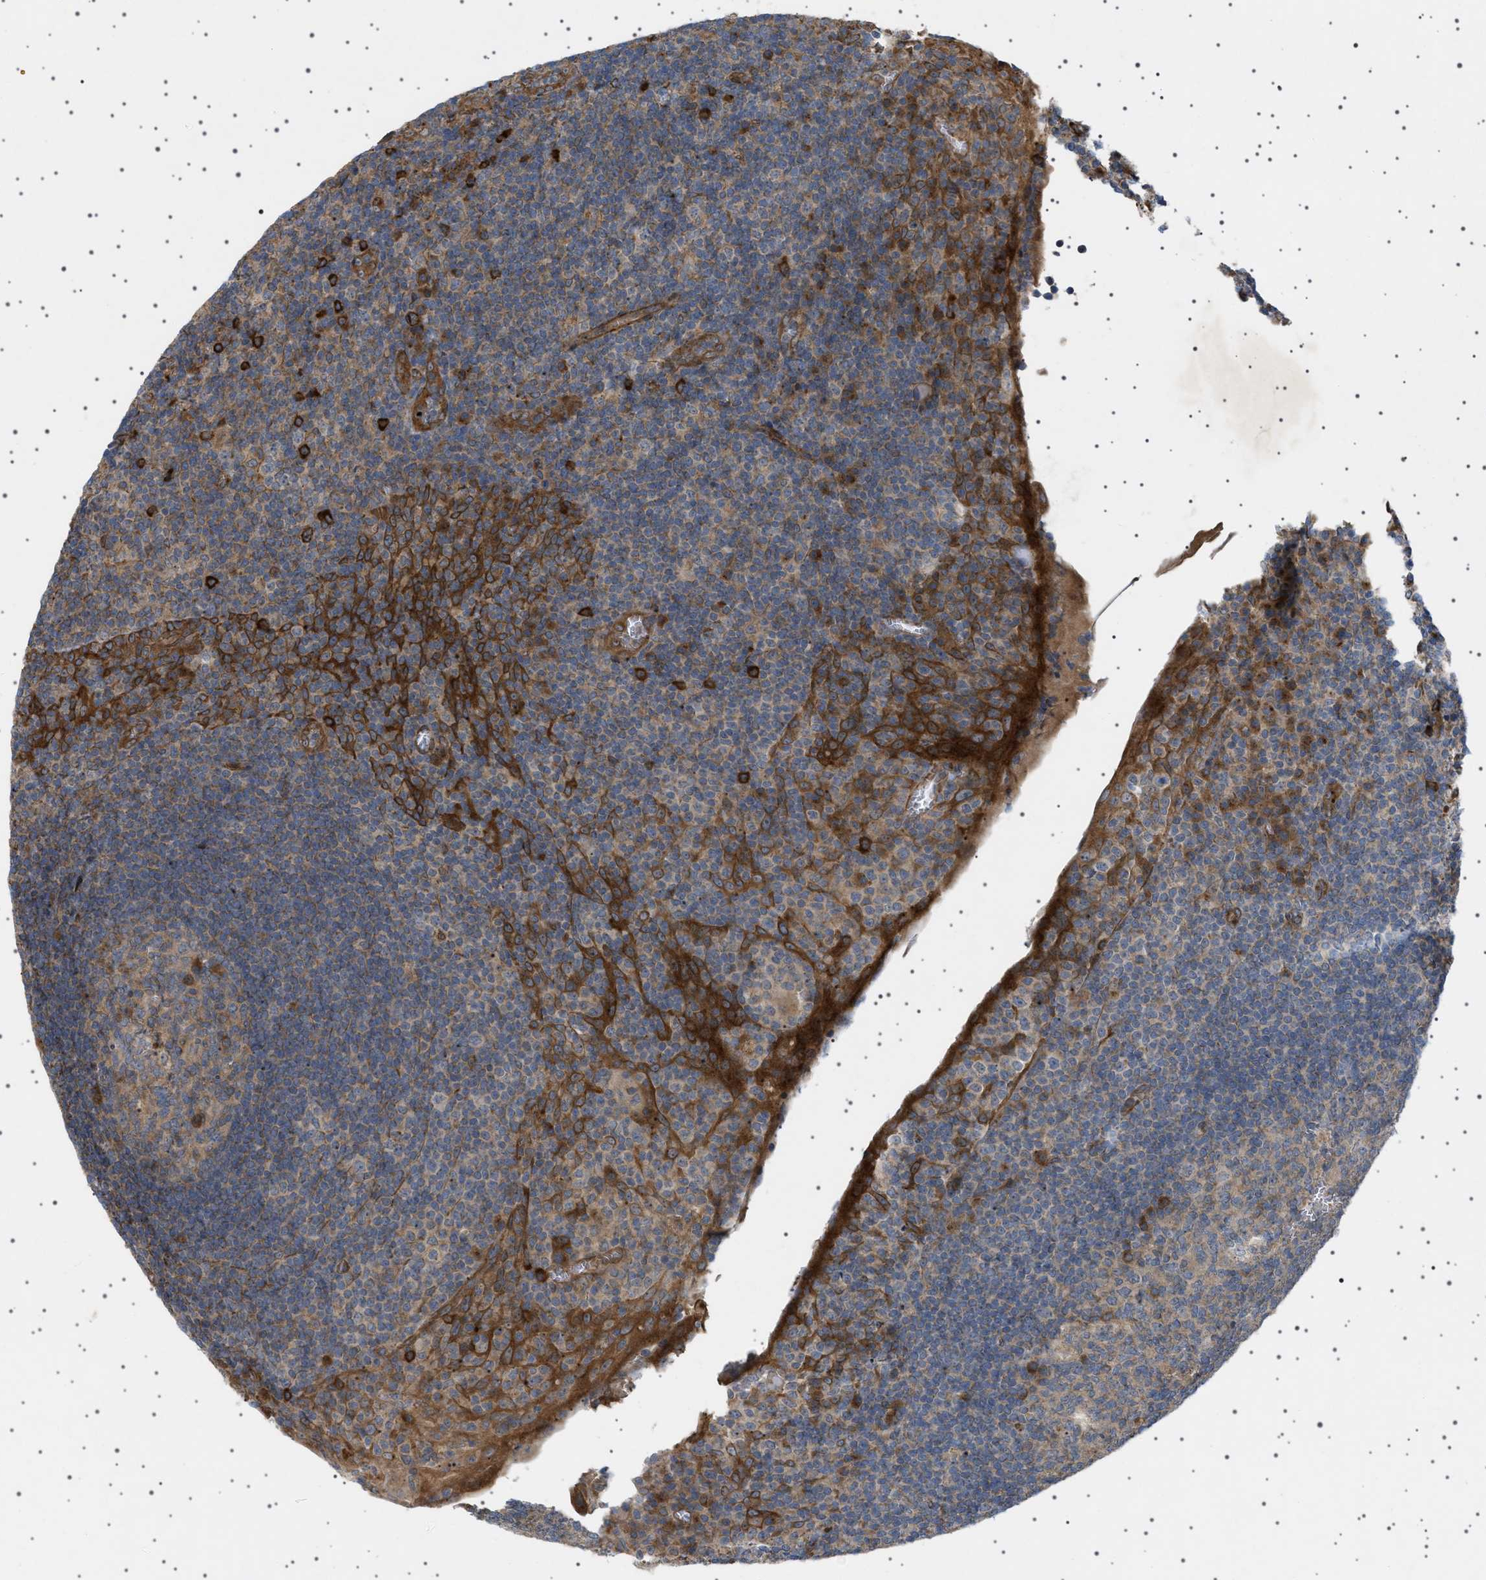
{"staining": {"intensity": "strong", "quantity": "<25%", "location": "cytoplasmic/membranous"}, "tissue": "tonsil", "cell_type": "Germinal center cells", "image_type": "normal", "snomed": [{"axis": "morphology", "description": "Normal tissue, NOS"}, {"axis": "topography", "description": "Tonsil"}], "caption": "IHC image of benign tonsil: human tonsil stained using immunohistochemistry demonstrates medium levels of strong protein expression localized specifically in the cytoplasmic/membranous of germinal center cells, appearing as a cytoplasmic/membranous brown color.", "gene": "CCDC186", "patient": {"sex": "male", "age": 37}}